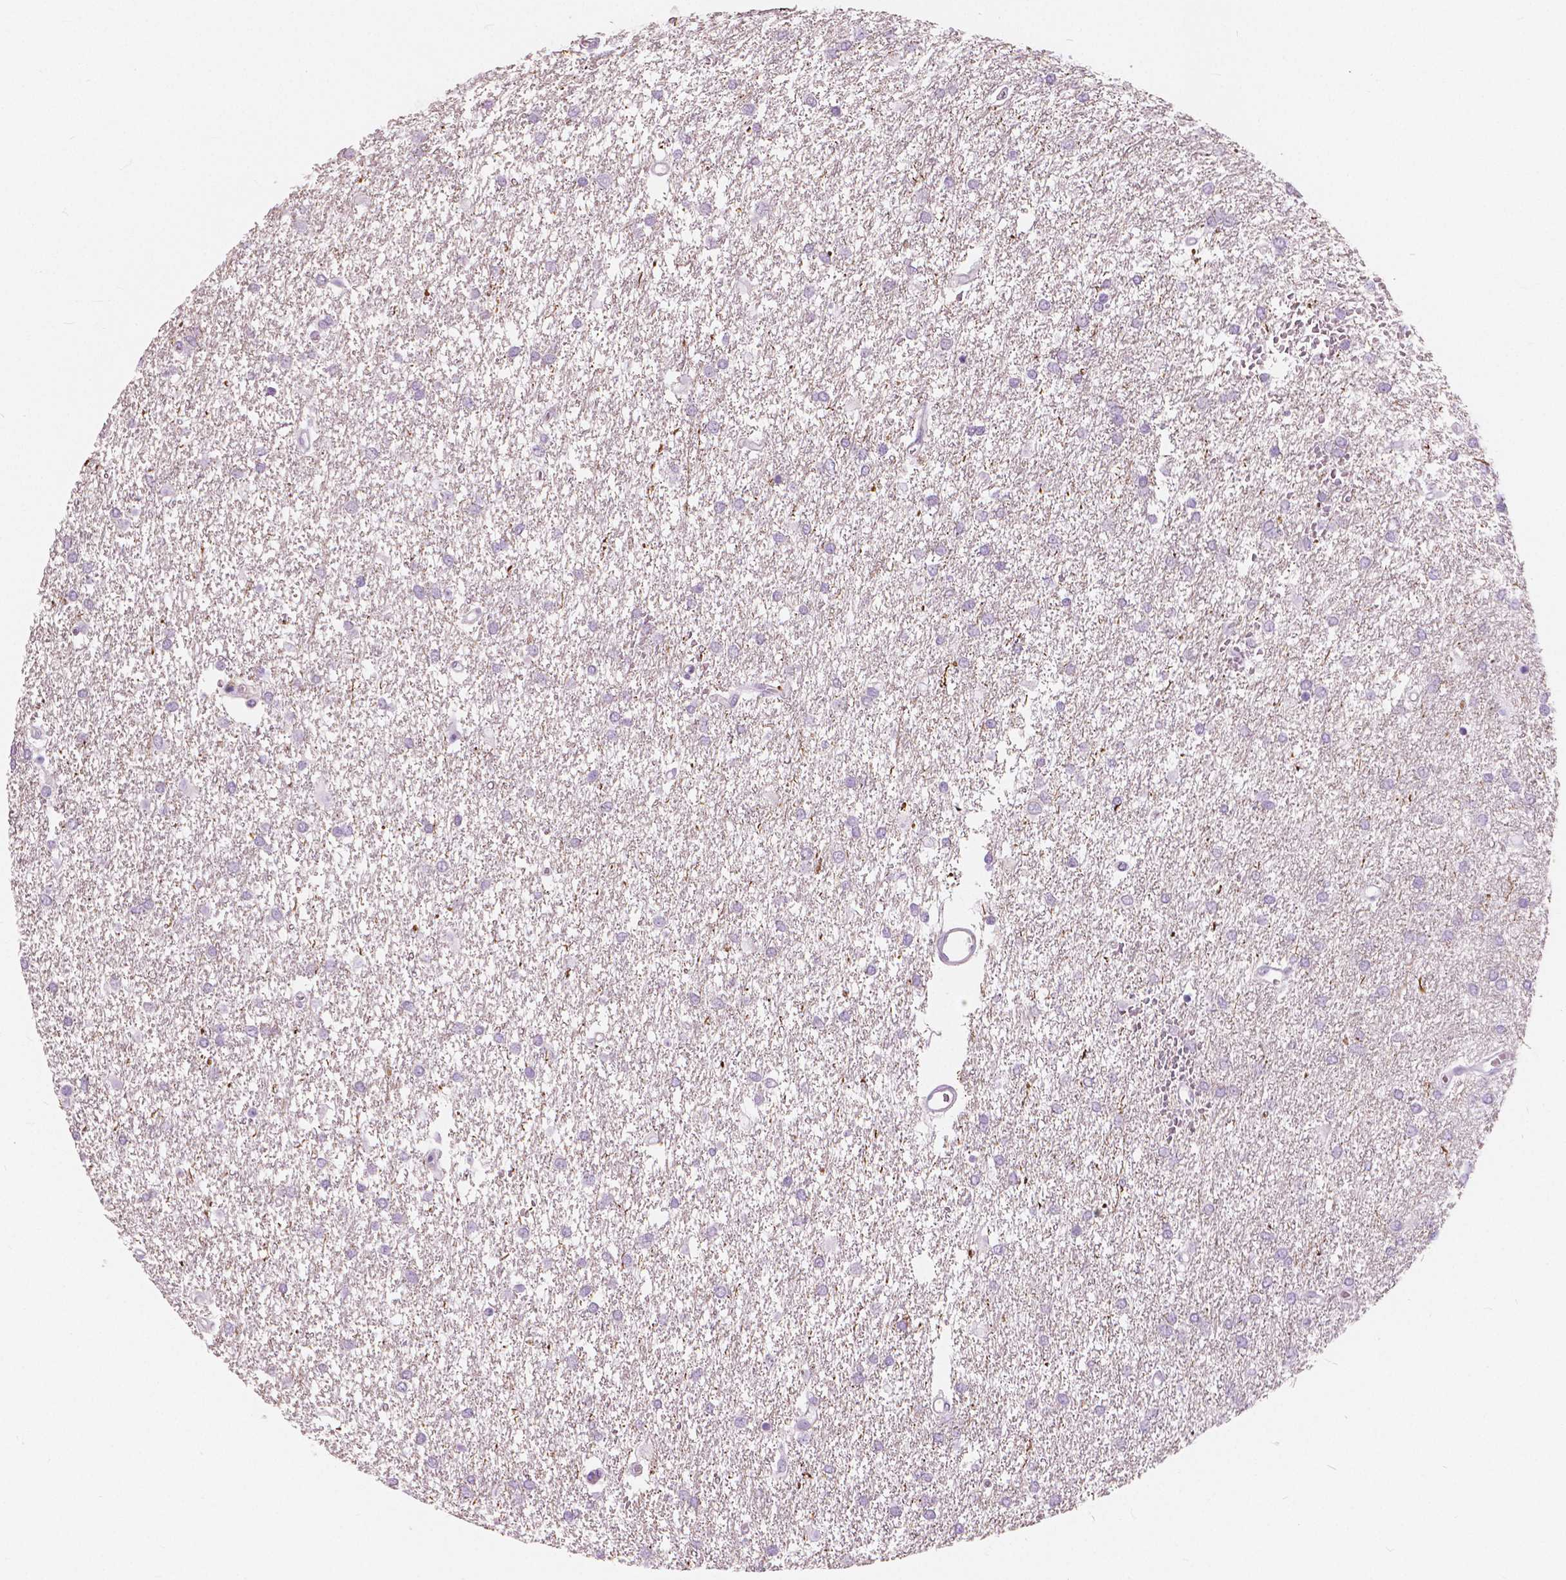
{"staining": {"intensity": "negative", "quantity": "none", "location": "none"}, "tissue": "glioma", "cell_type": "Tumor cells", "image_type": "cancer", "snomed": [{"axis": "morphology", "description": "Glioma, malignant, High grade"}, {"axis": "topography", "description": "Brain"}], "caption": "This is a histopathology image of IHC staining of malignant glioma (high-grade), which shows no expression in tumor cells.", "gene": "A4GNT", "patient": {"sex": "female", "age": 61}}